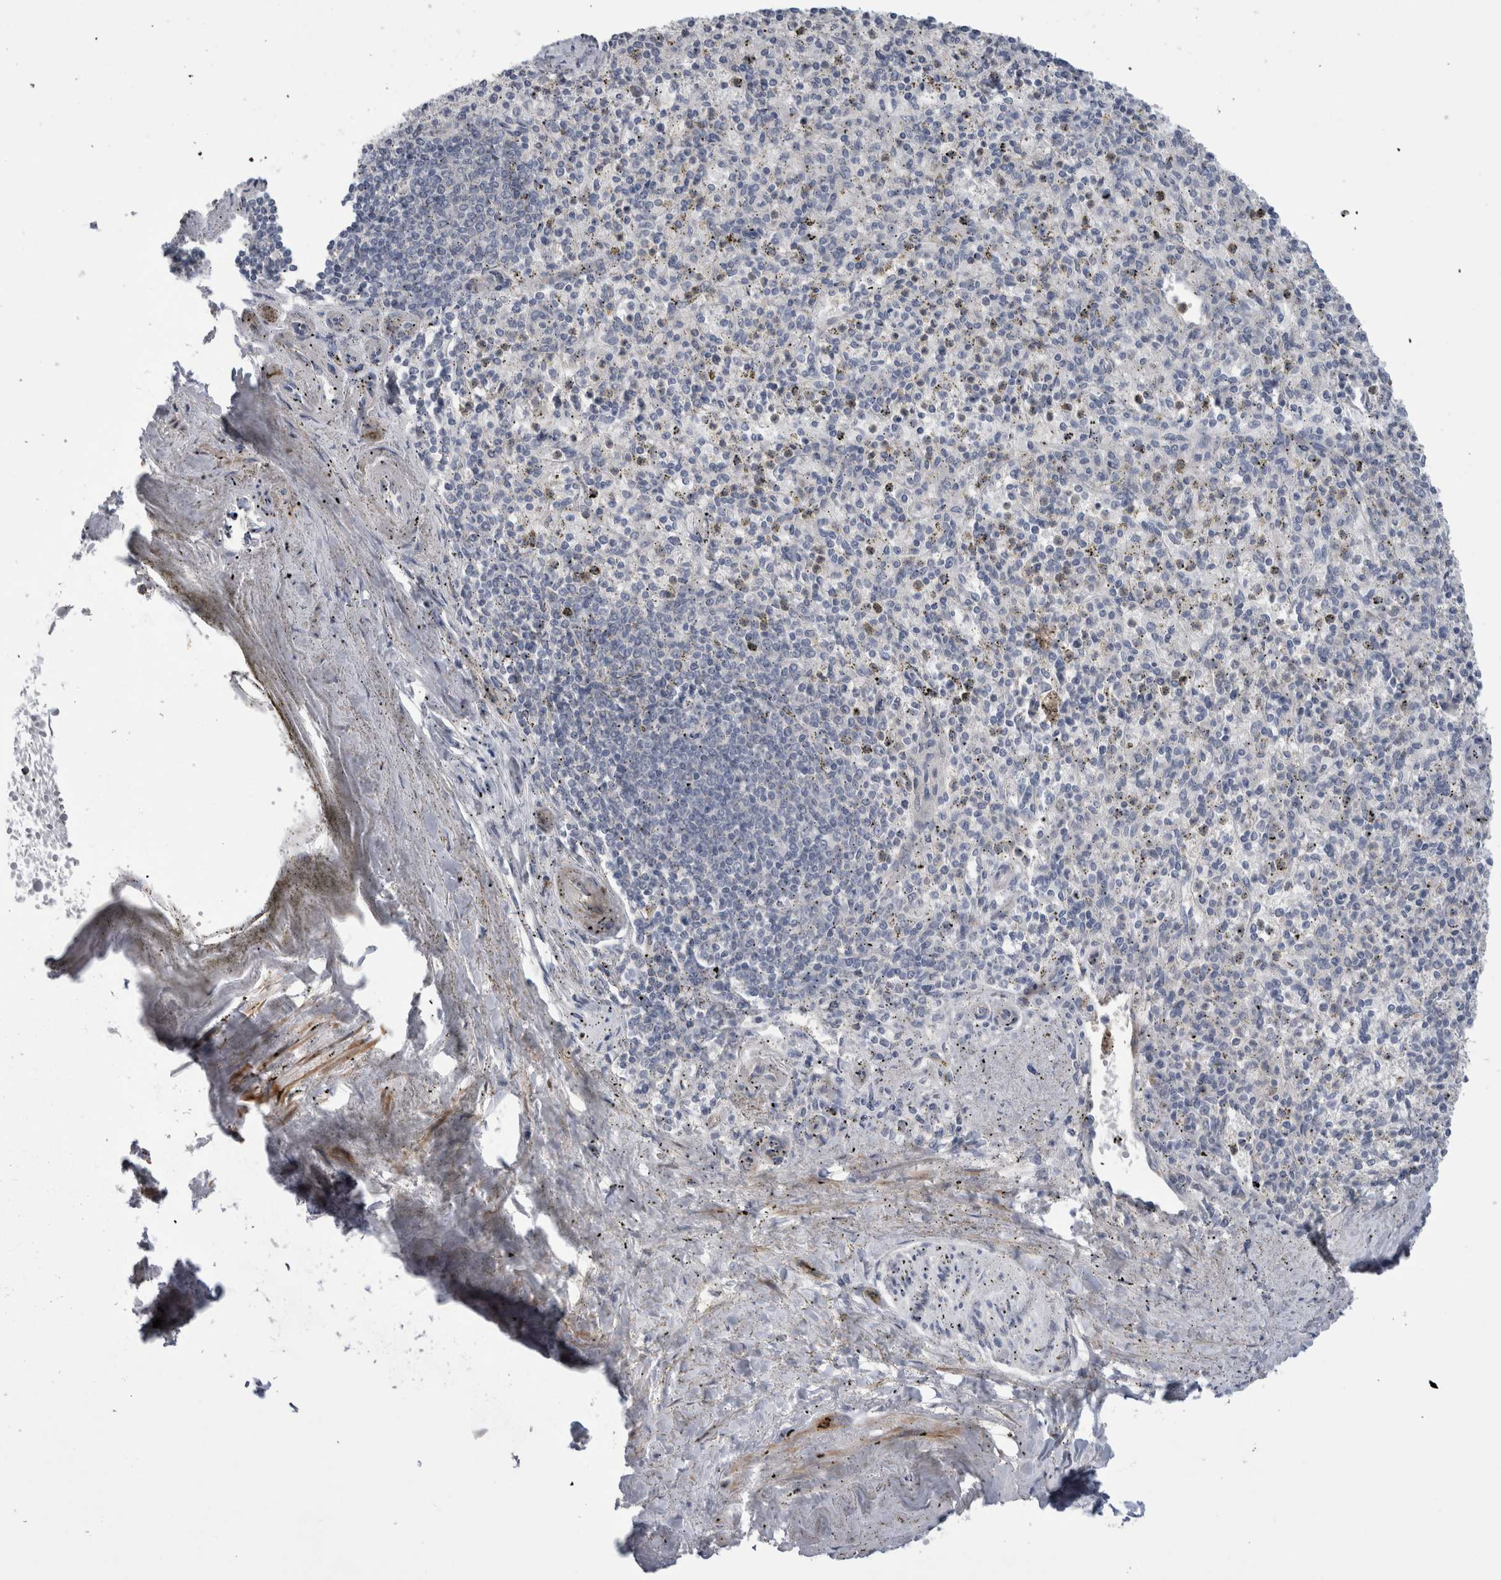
{"staining": {"intensity": "negative", "quantity": "none", "location": "none"}, "tissue": "spleen", "cell_type": "Cells in red pulp", "image_type": "normal", "snomed": [{"axis": "morphology", "description": "Normal tissue, NOS"}, {"axis": "topography", "description": "Spleen"}], "caption": "DAB (3,3'-diaminobenzidine) immunohistochemical staining of unremarkable spleen displays no significant expression in cells in red pulp. The staining was performed using DAB (3,3'-diaminobenzidine) to visualize the protein expression in brown, while the nuclei were stained in blue with hematoxylin (Magnification: 20x).", "gene": "ADAM2", "patient": {"sex": "male", "age": 72}}